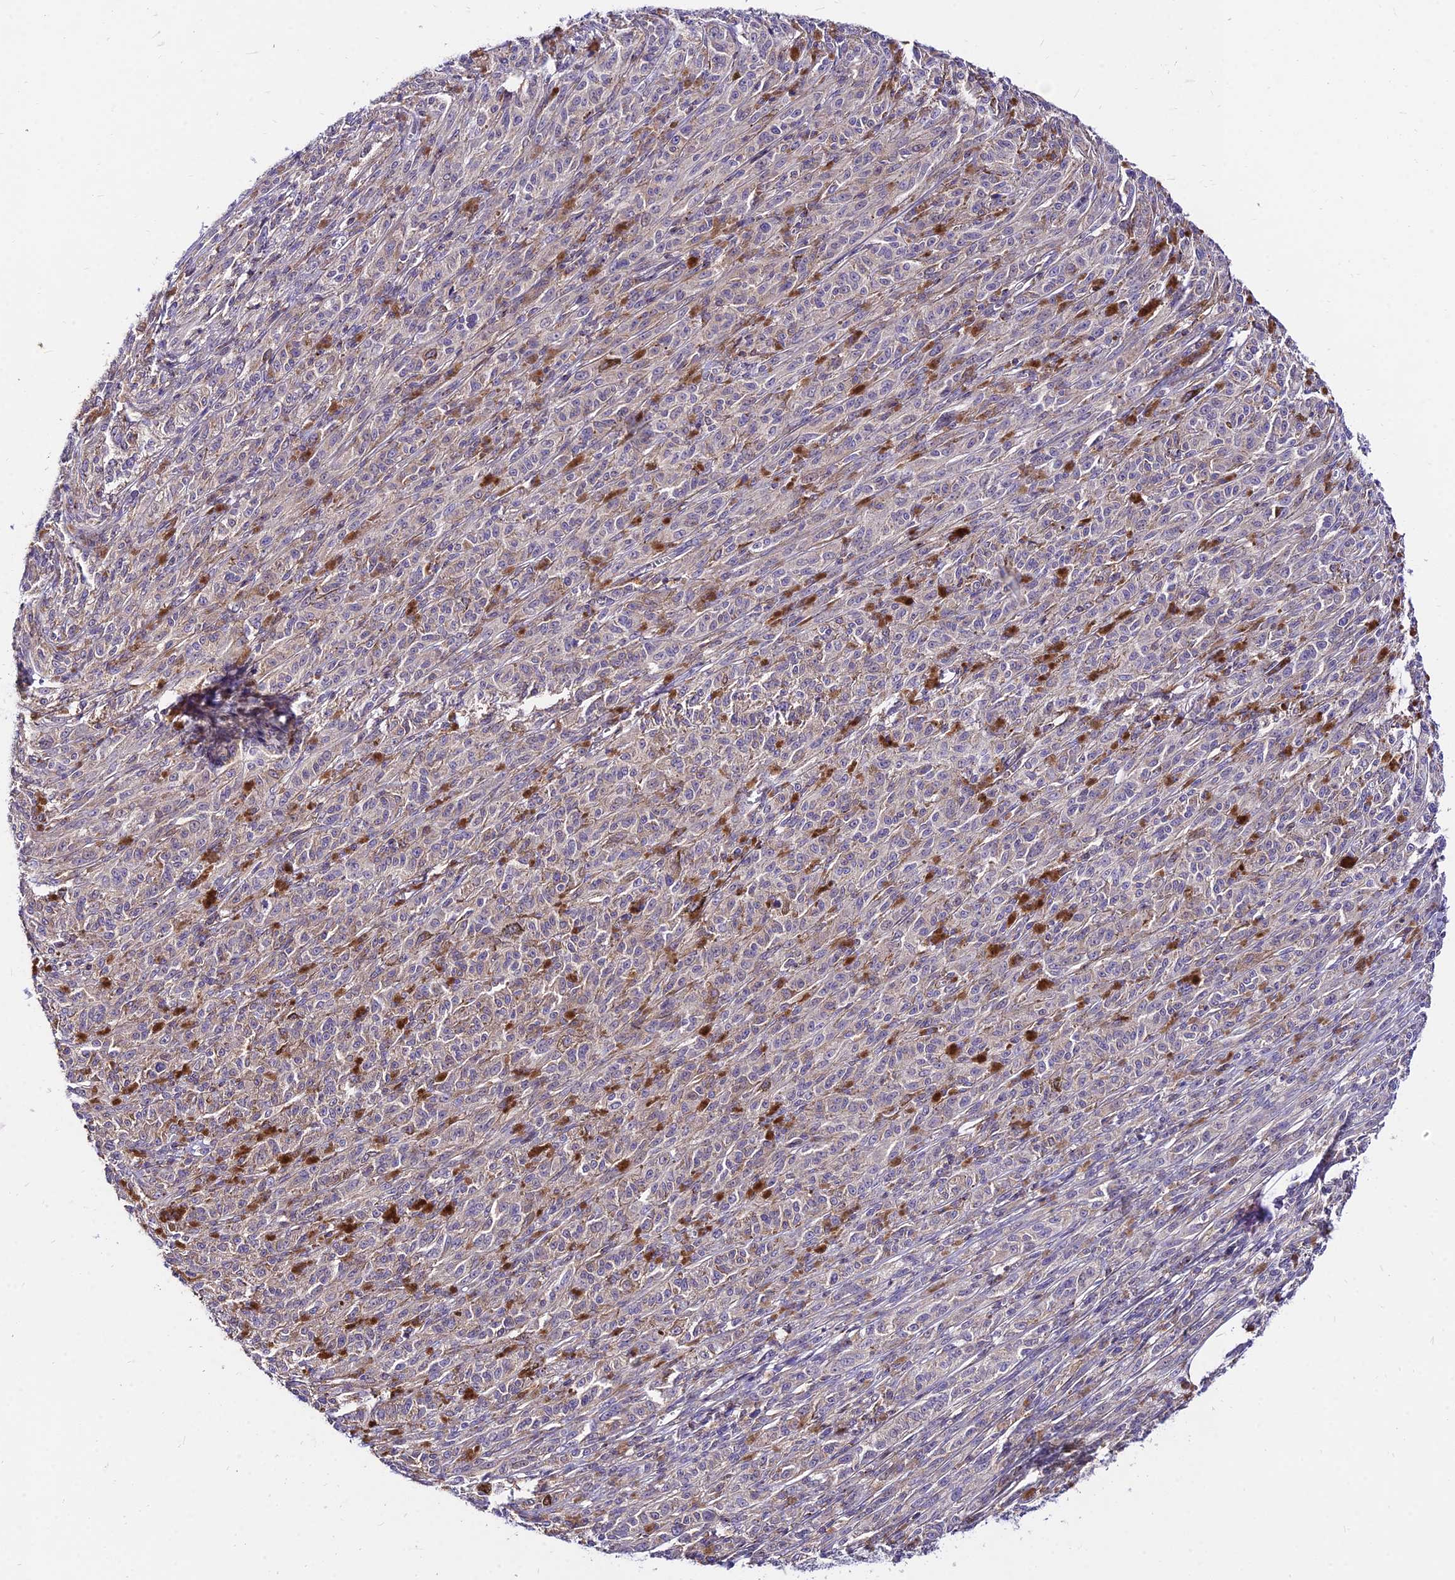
{"staining": {"intensity": "weak", "quantity": "<25%", "location": "cytoplasmic/membranous"}, "tissue": "melanoma", "cell_type": "Tumor cells", "image_type": "cancer", "snomed": [{"axis": "morphology", "description": "Malignant melanoma, NOS"}, {"axis": "topography", "description": "Skin"}], "caption": "Tumor cells show no significant protein expression in melanoma. (Stains: DAB (3,3'-diaminobenzidine) immunohistochemistry with hematoxylin counter stain, Microscopy: brightfield microscopy at high magnification).", "gene": "C6orf132", "patient": {"sex": "female", "age": 52}}